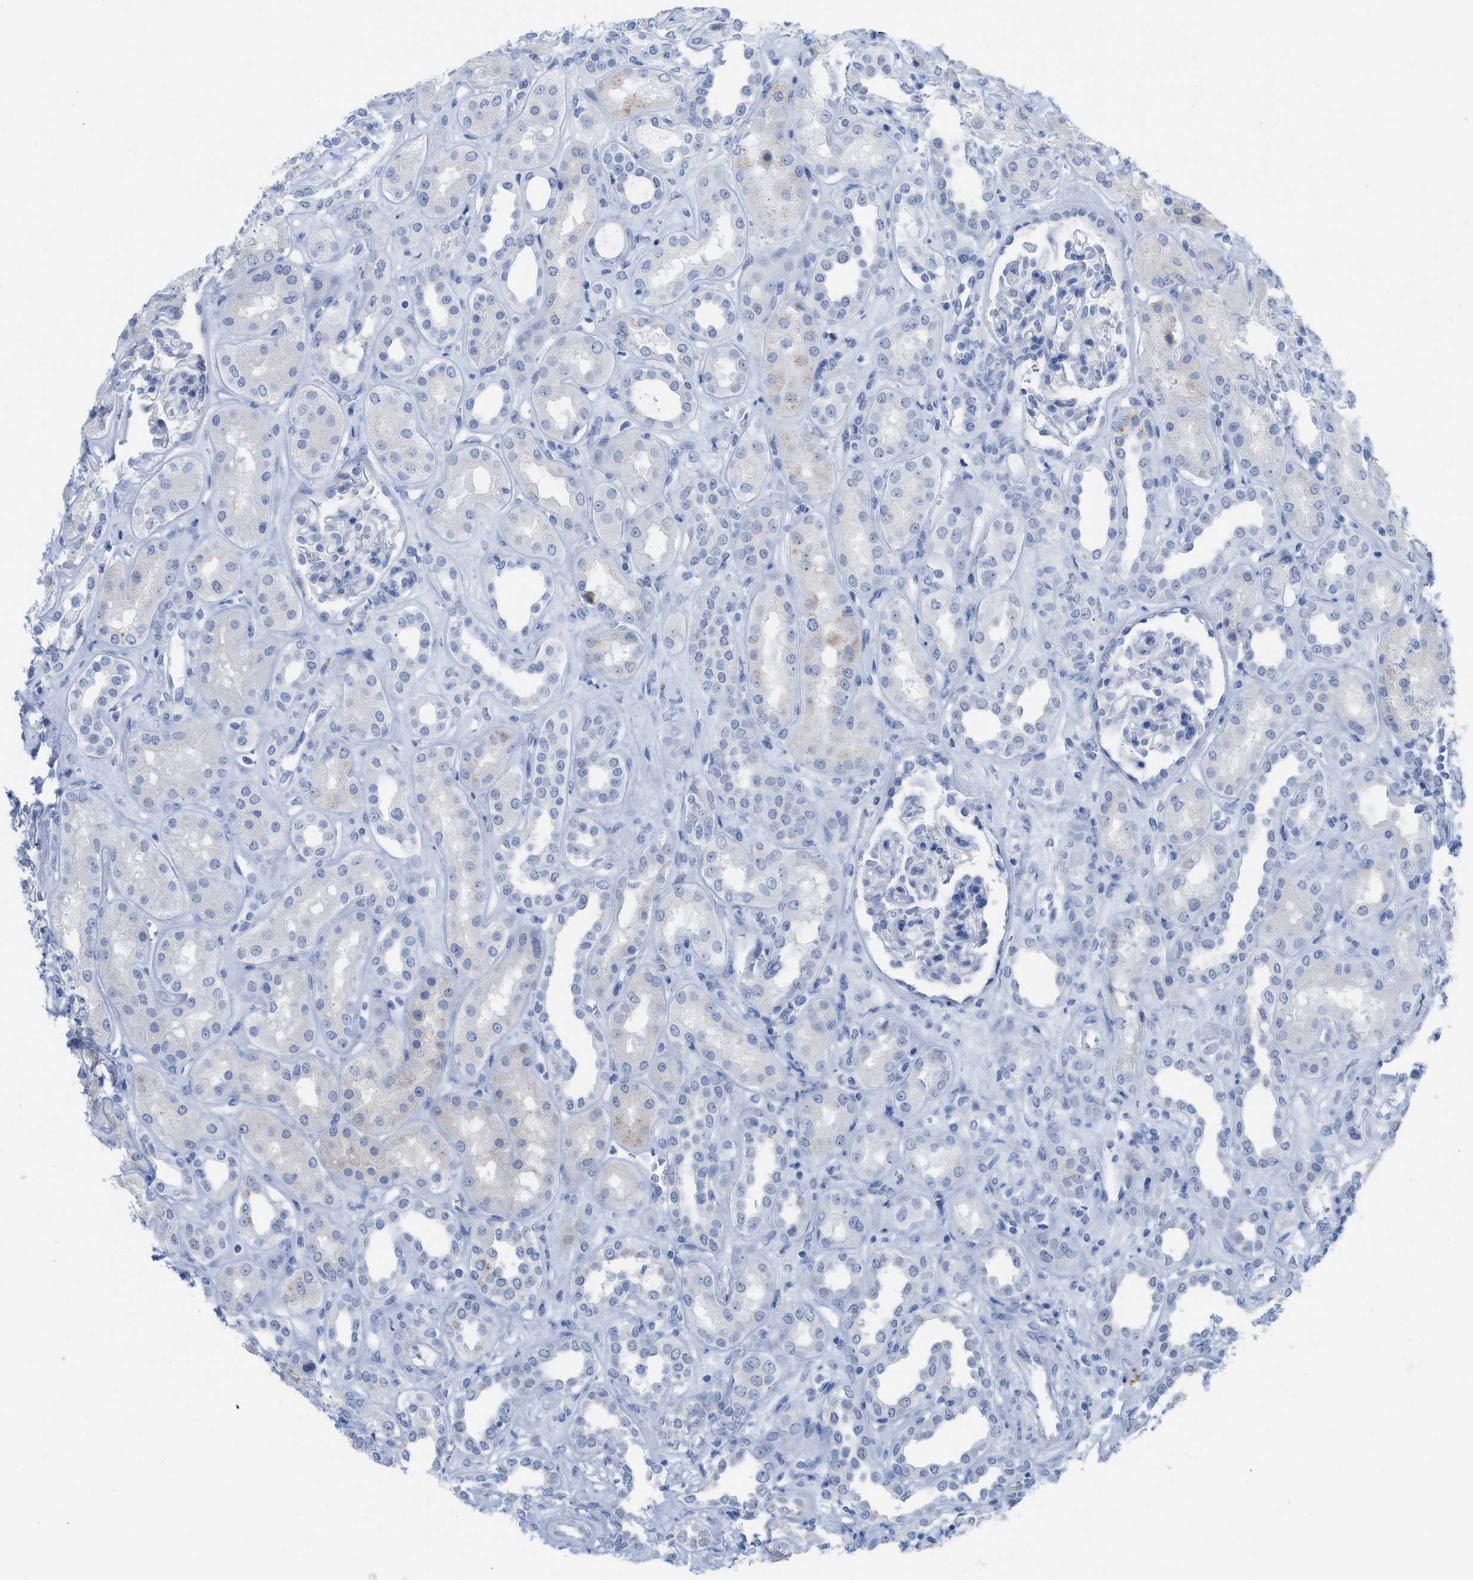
{"staining": {"intensity": "negative", "quantity": "none", "location": "none"}, "tissue": "kidney", "cell_type": "Cells in glomeruli", "image_type": "normal", "snomed": [{"axis": "morphology", "description": "Normal tissue, NOS"}, {"axis": "topography", "description": "Kidney"}], "caption": "A micrograph of kidney stained for a protein exhibits no brown staining in cells in glomeruli.", "gene": "WDR4", "patient": {"sex": "male", "age": 59}}